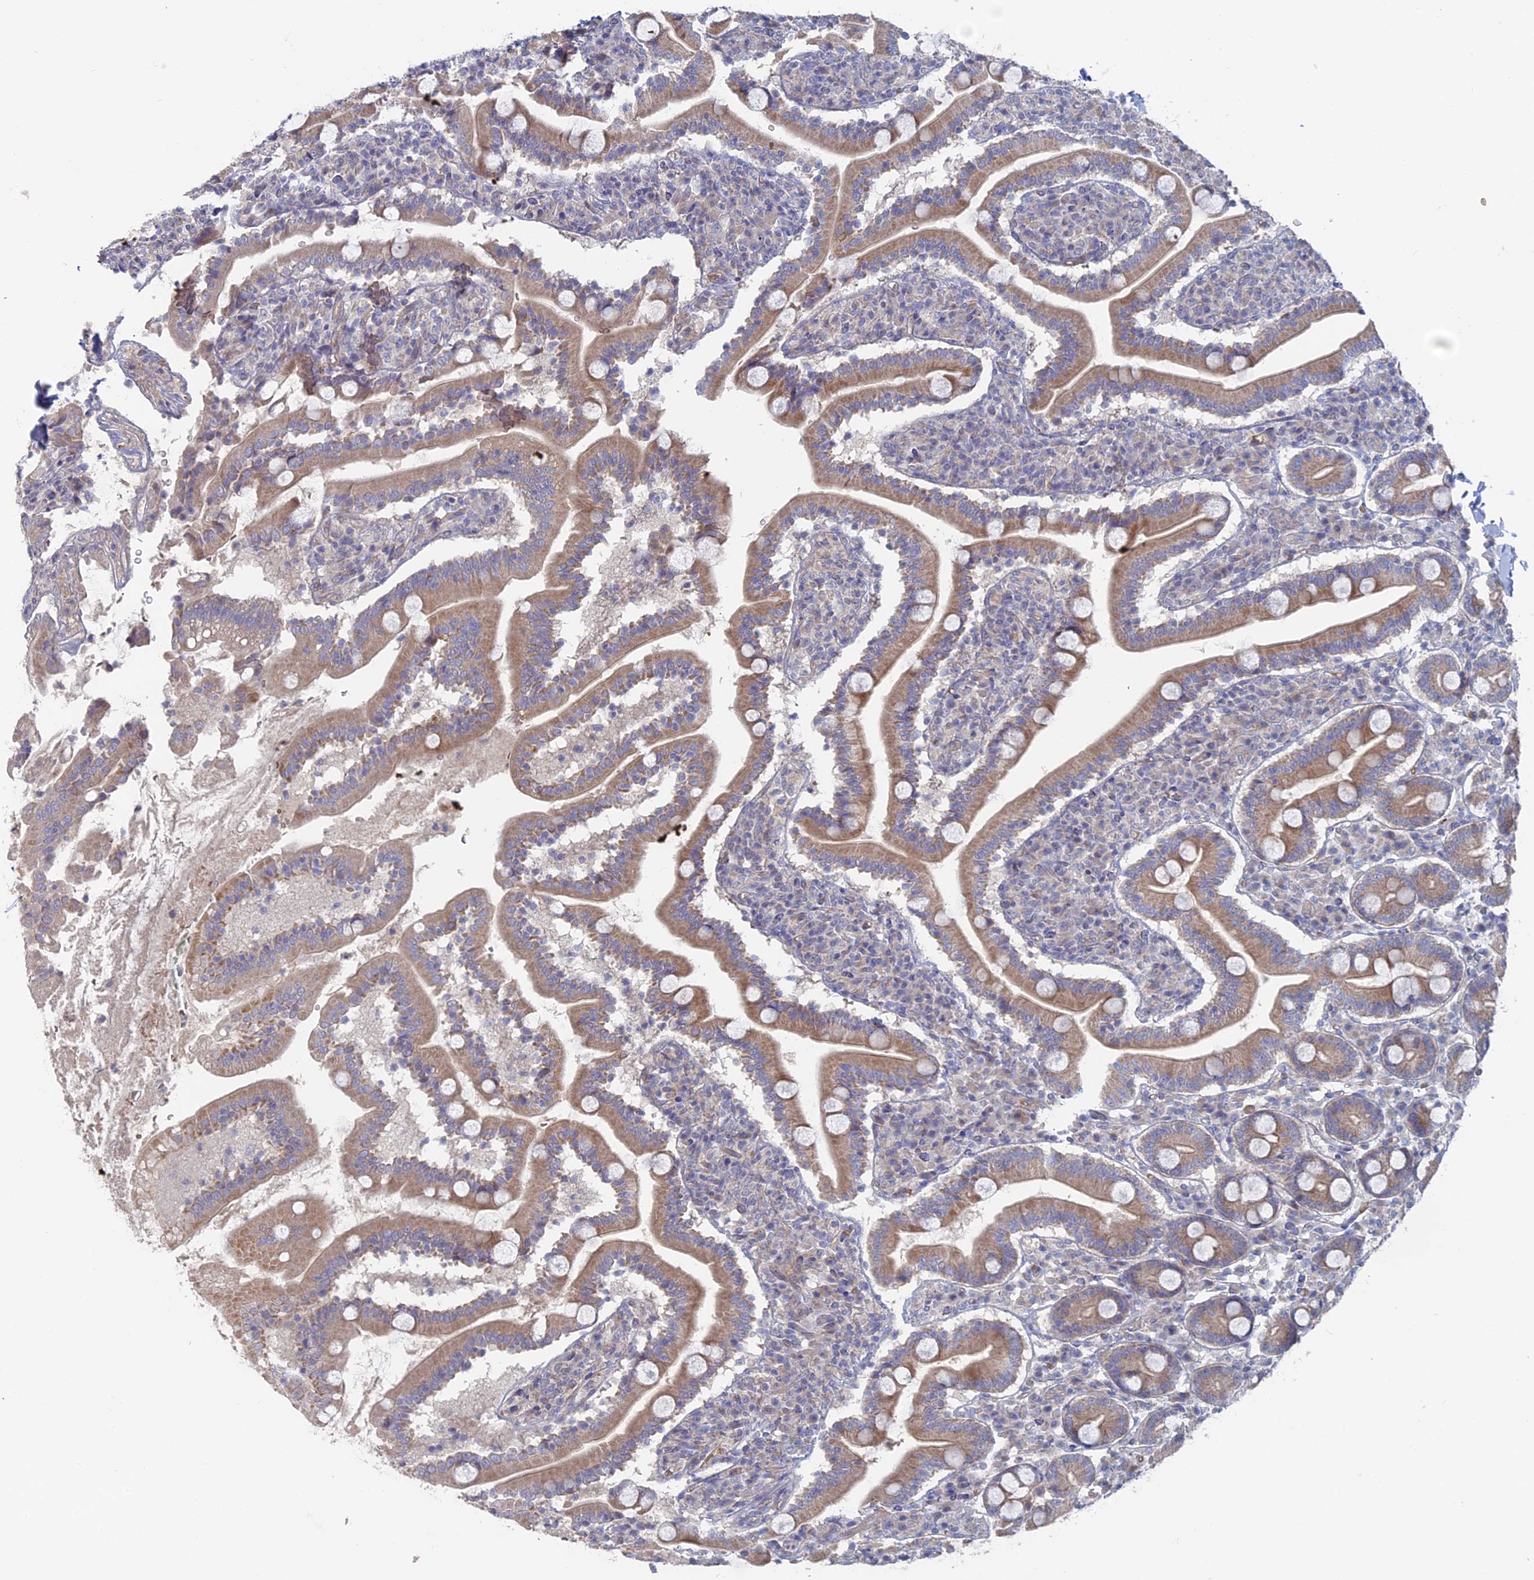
{"staining": {"intensity": "moderate", "quantity": ">75%", "location": "cytoplasmic/membranous"}, "tissue": "duodenum", "cell_type": "Glandular cells", "image_type": "normal", "snomed": [{"axis": "morphology", "description": "Normal tissue, NOS"}, {"axis": "topography", "description": "Duodenum"}], "caption": "IHC histopathology image of unremarkable human duodenum stained for a protein (brown), which displays medium levels of moderate cytoplasmic/membranous staining in approximately >75% of glandular cells.", "gene": "TBC1D30", "patient": {"sex": "male", "age": 35}}